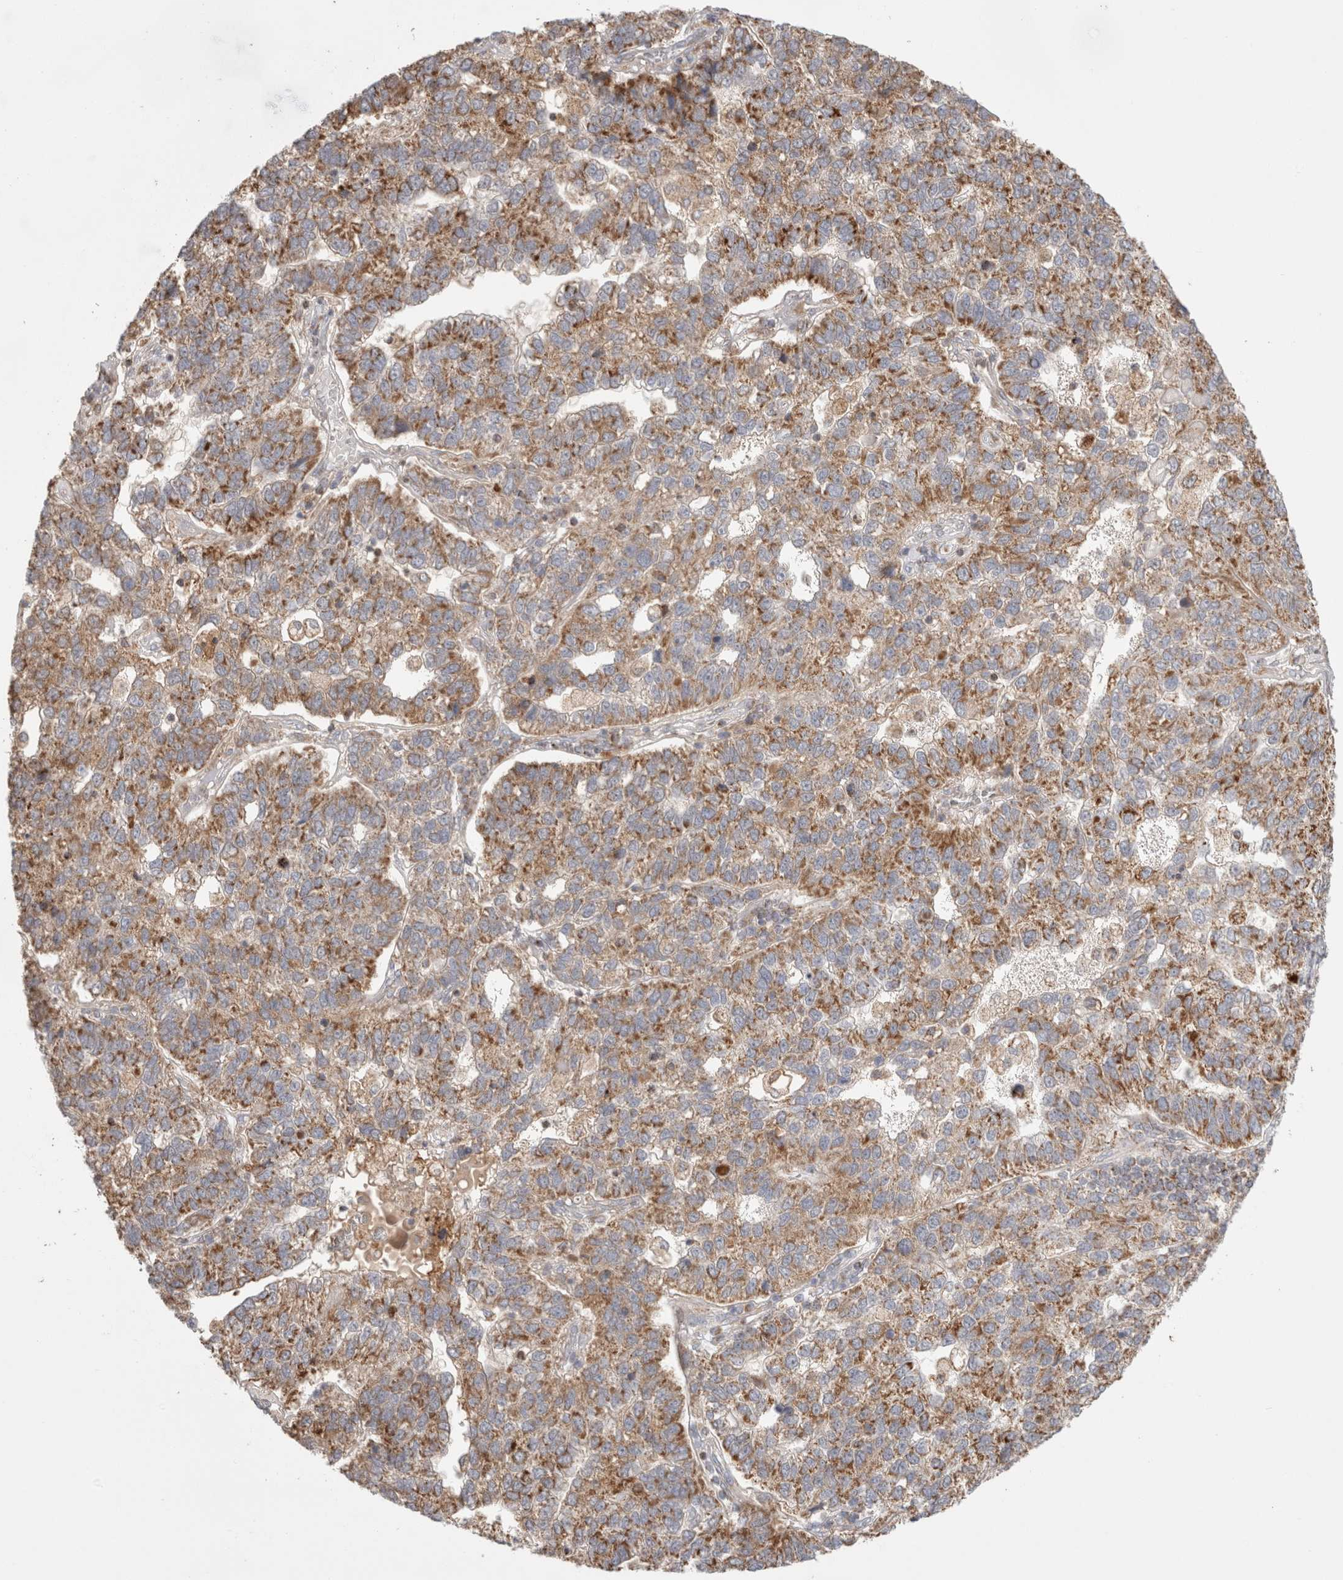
{"staining": {"intensity": "moderate", "quantity": ">75%", "location": "cytoplasmic/membranous"}, "tissue": "pancreatic cancer", "cell_type": "Tumor cells", "image_type": "cancer", "snomed": [{"axis": "morphology", "description": "Adenocarcinoma, NOS"}, {"axis": "topography", "description": "Pancreas"}], "caption": "Immunohistochemical staining of human pancreatic cancer exhibits moderate cytoplasmic/membranous protein positivity in approximately >75% of tumor cells.", "gene": "HROB", "patient": {"sex": "female", "age": 61}}